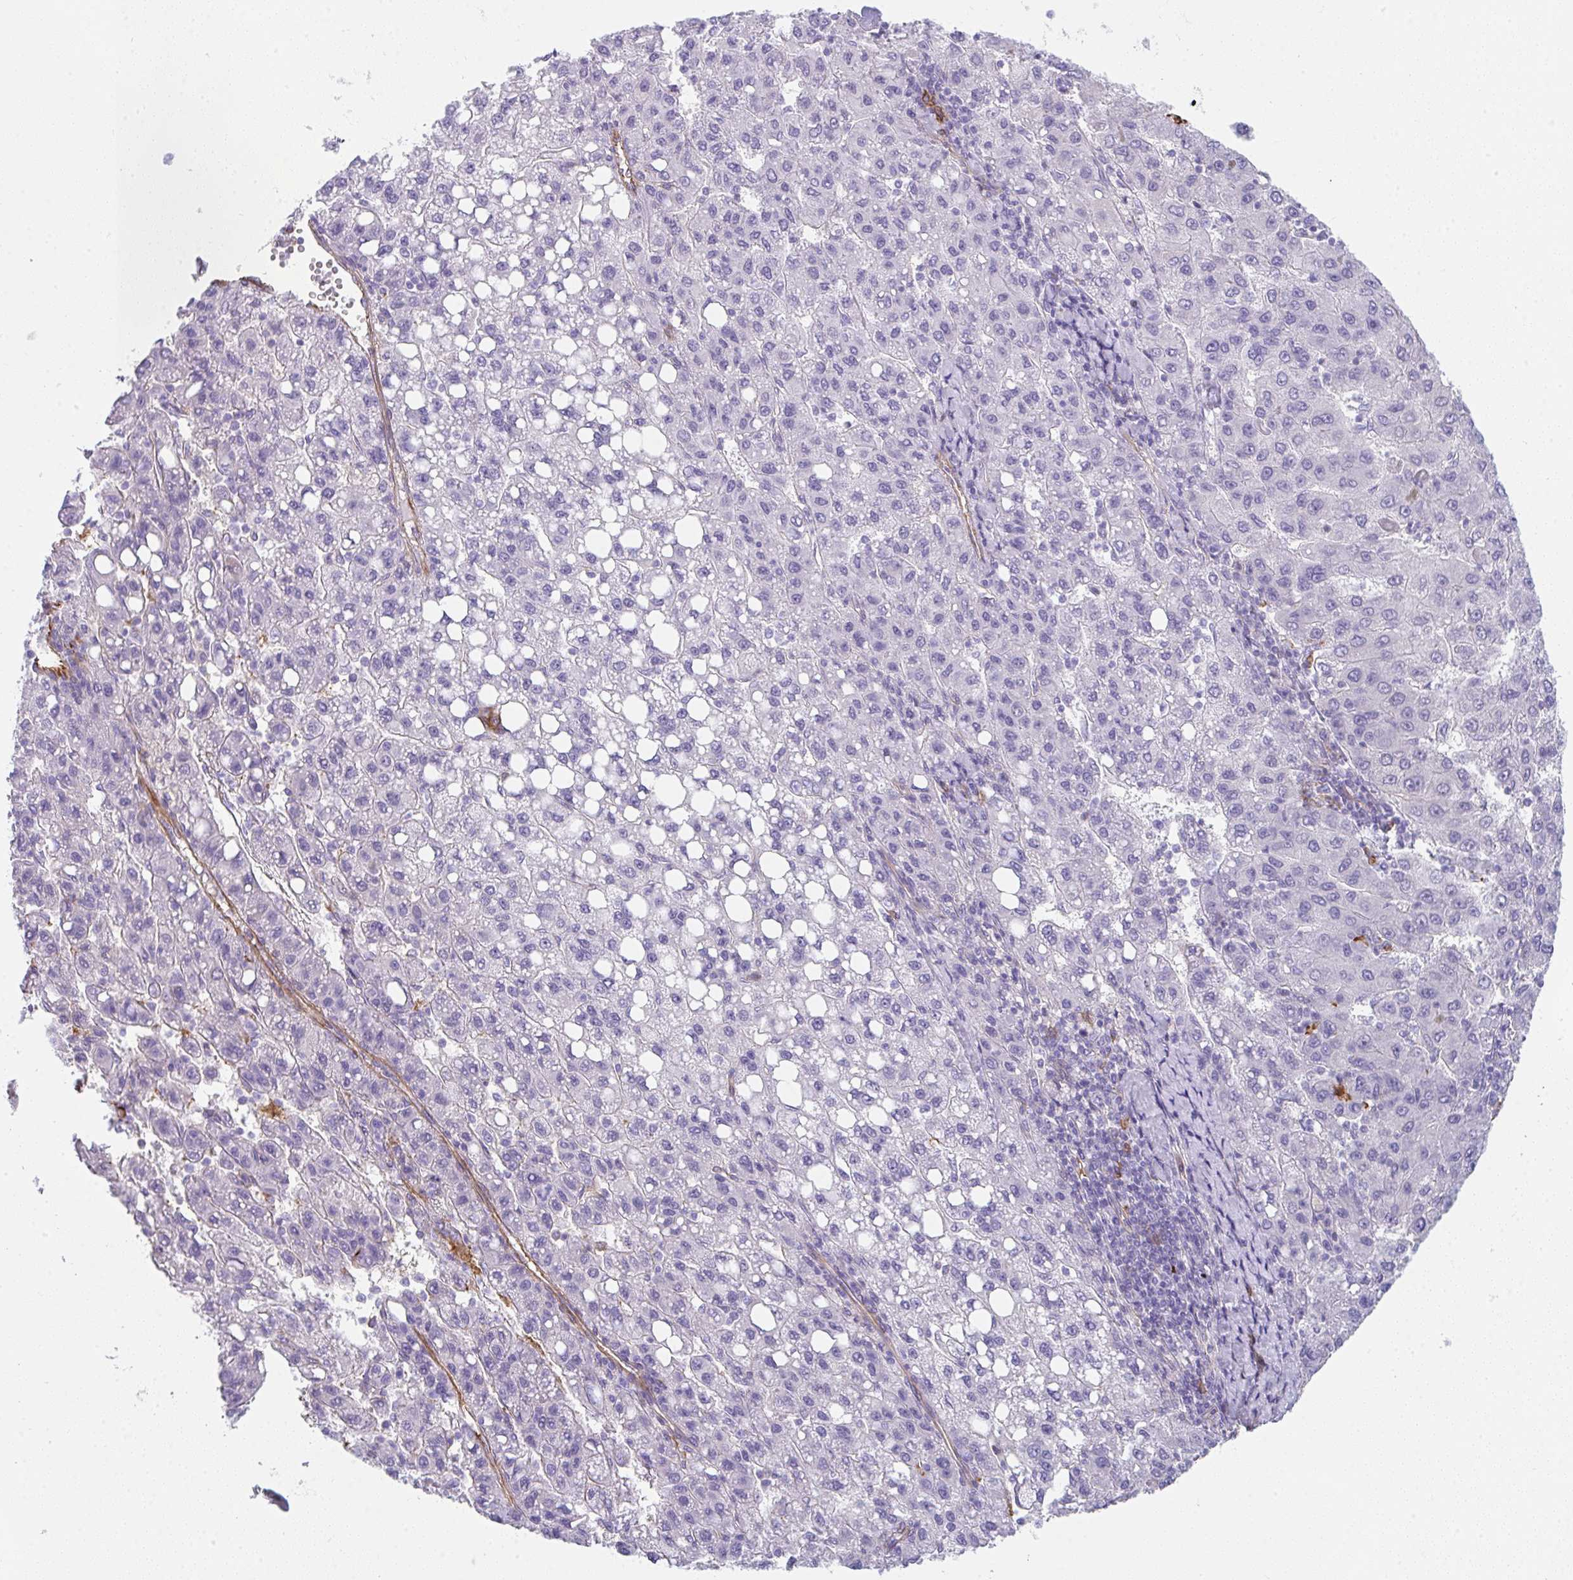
{"staining": {"intensity": "negative", "quantity": "none", "location": "none"}, "tissue": "liver cancer", "cell_type": "Tumor cells", "image_type": "cancer", "snomed": [{"axis": "morphology", "description": "Carcinoma, Hepatocellular, NOS"}, {"axis": "topography", "description": "Liver"}], "caption": "DAB immunohistochemical staining of human liver hepatocellular carcinoma shows no significant positivity in tumor cells. (DAB (3,3'-diaminobenzidine) IHC visualized using brightfield microscopy, high magnification).", "gene": "DBN1", "patient": {"sex": "female", "age": 82}}